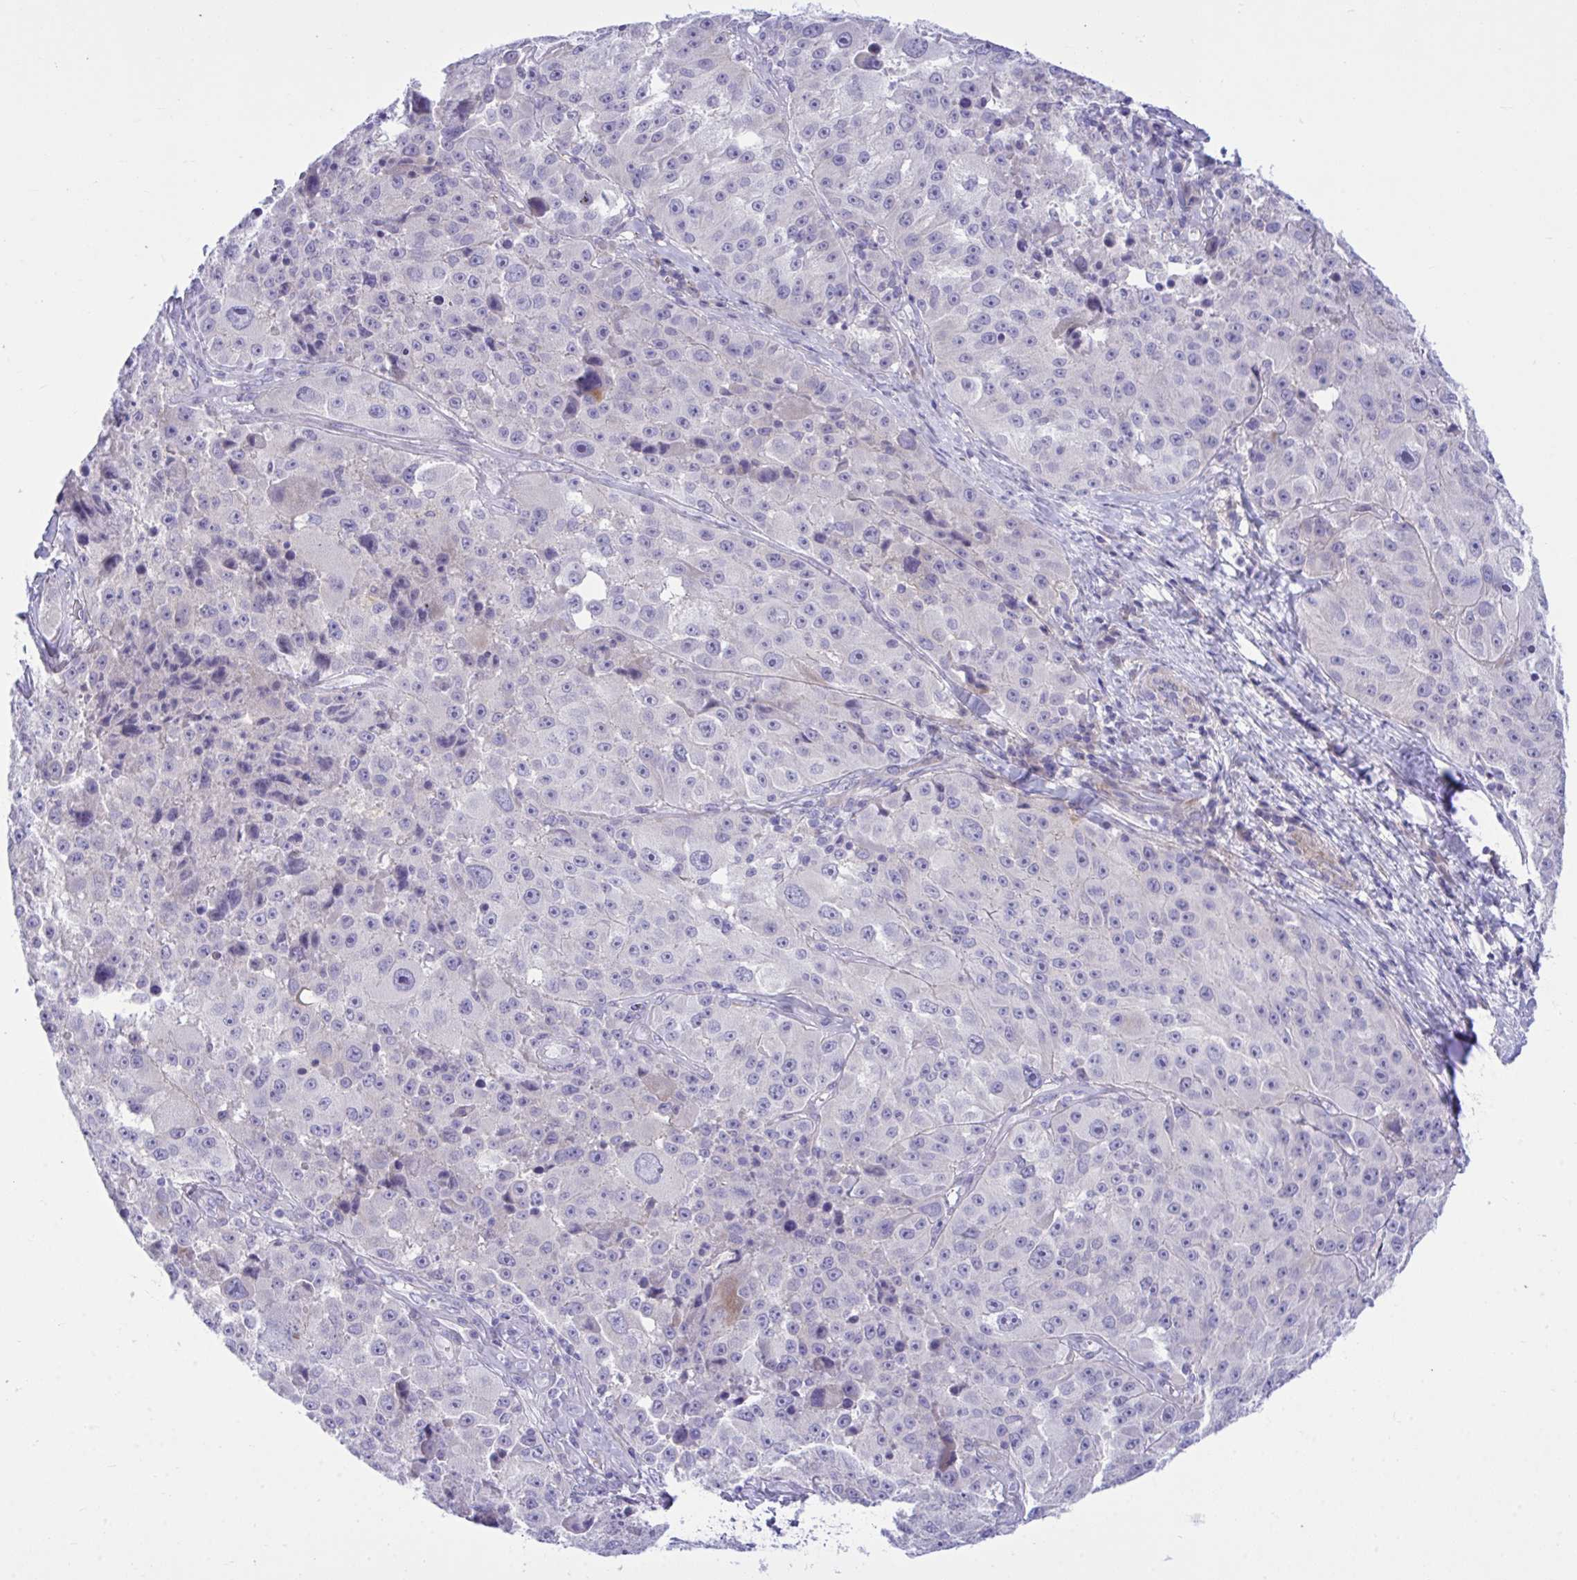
{"staining": {"intensity": "negative", "quantity": "none", "location": "none"}, "tissue": "melanoma", "cell_type": "Tumor cells", "image_type": "cancer", "snomed": [{"axis": "morphology", "description": "Malignant melanoma, Metastatic site"}, {"axis": "topography", "description": "Lymph node"}], "caption": "Tumor cells show no significant protein expression in malignant melanoma (metastatic site). Nuclei are stained in blue.", "gene": "MED9", "patient": {"sex": "male", "age": 62}}